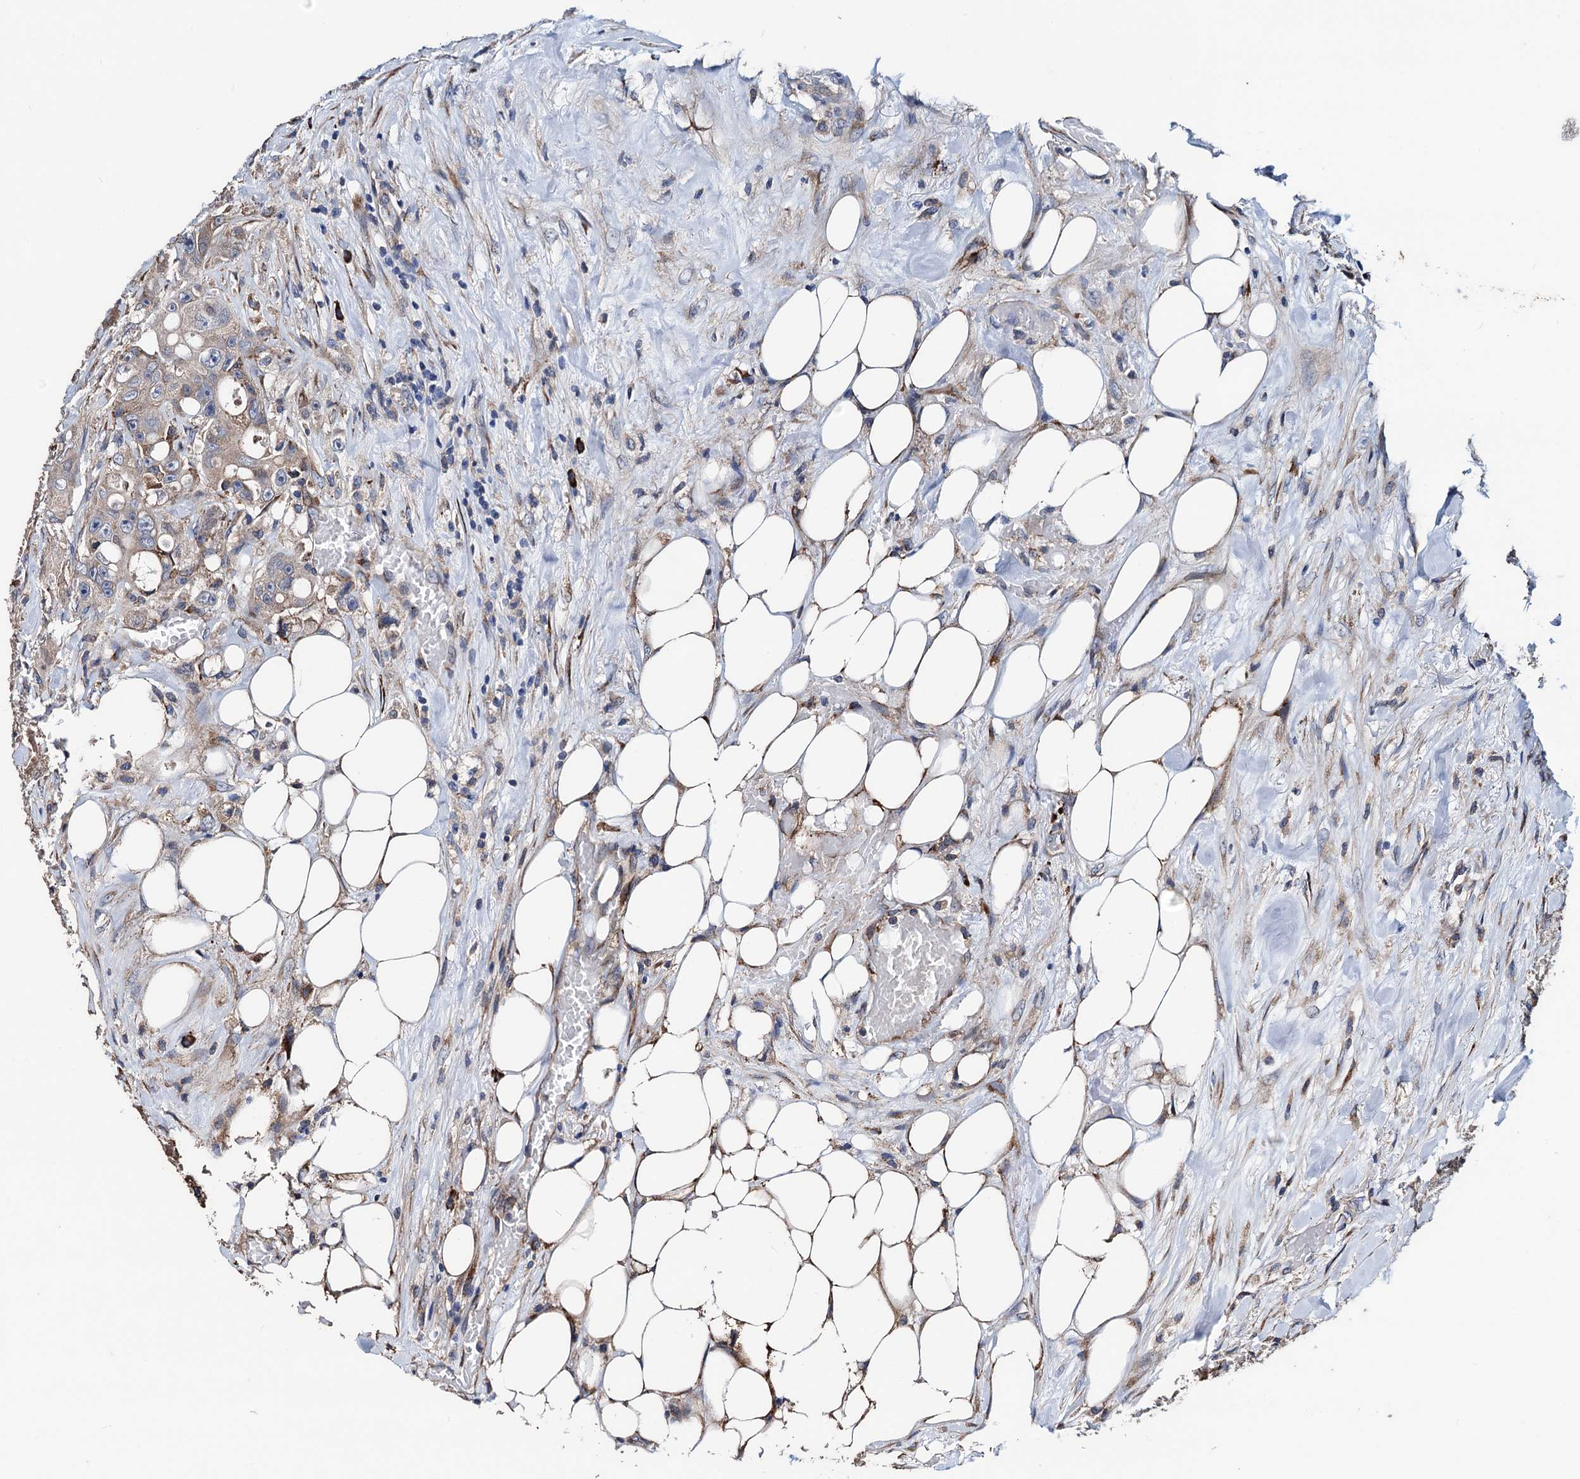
{"staining": {"intensity": "moderate", "quantity": "<25%", "location": "cytoplasmic/membranous"}, "tissue": "colorectal cancer", "cell_type": "Tumor cells", "image_type": "cancer", "snomed": [{"axis": "morphology", "description": "Adenocarcinoma, NOS"}, {"axis": "topography", "description": "Colon"}], "caption": "The micrograph demonstrates immunohistochemical staining of adenocarcinoma (colorectal). There is moderate cytoplasmic/membranous expression is seen in about <25% of tumor cells.", "gene": "AKAP11", "patient": {"sex": "female", "age": 46}}